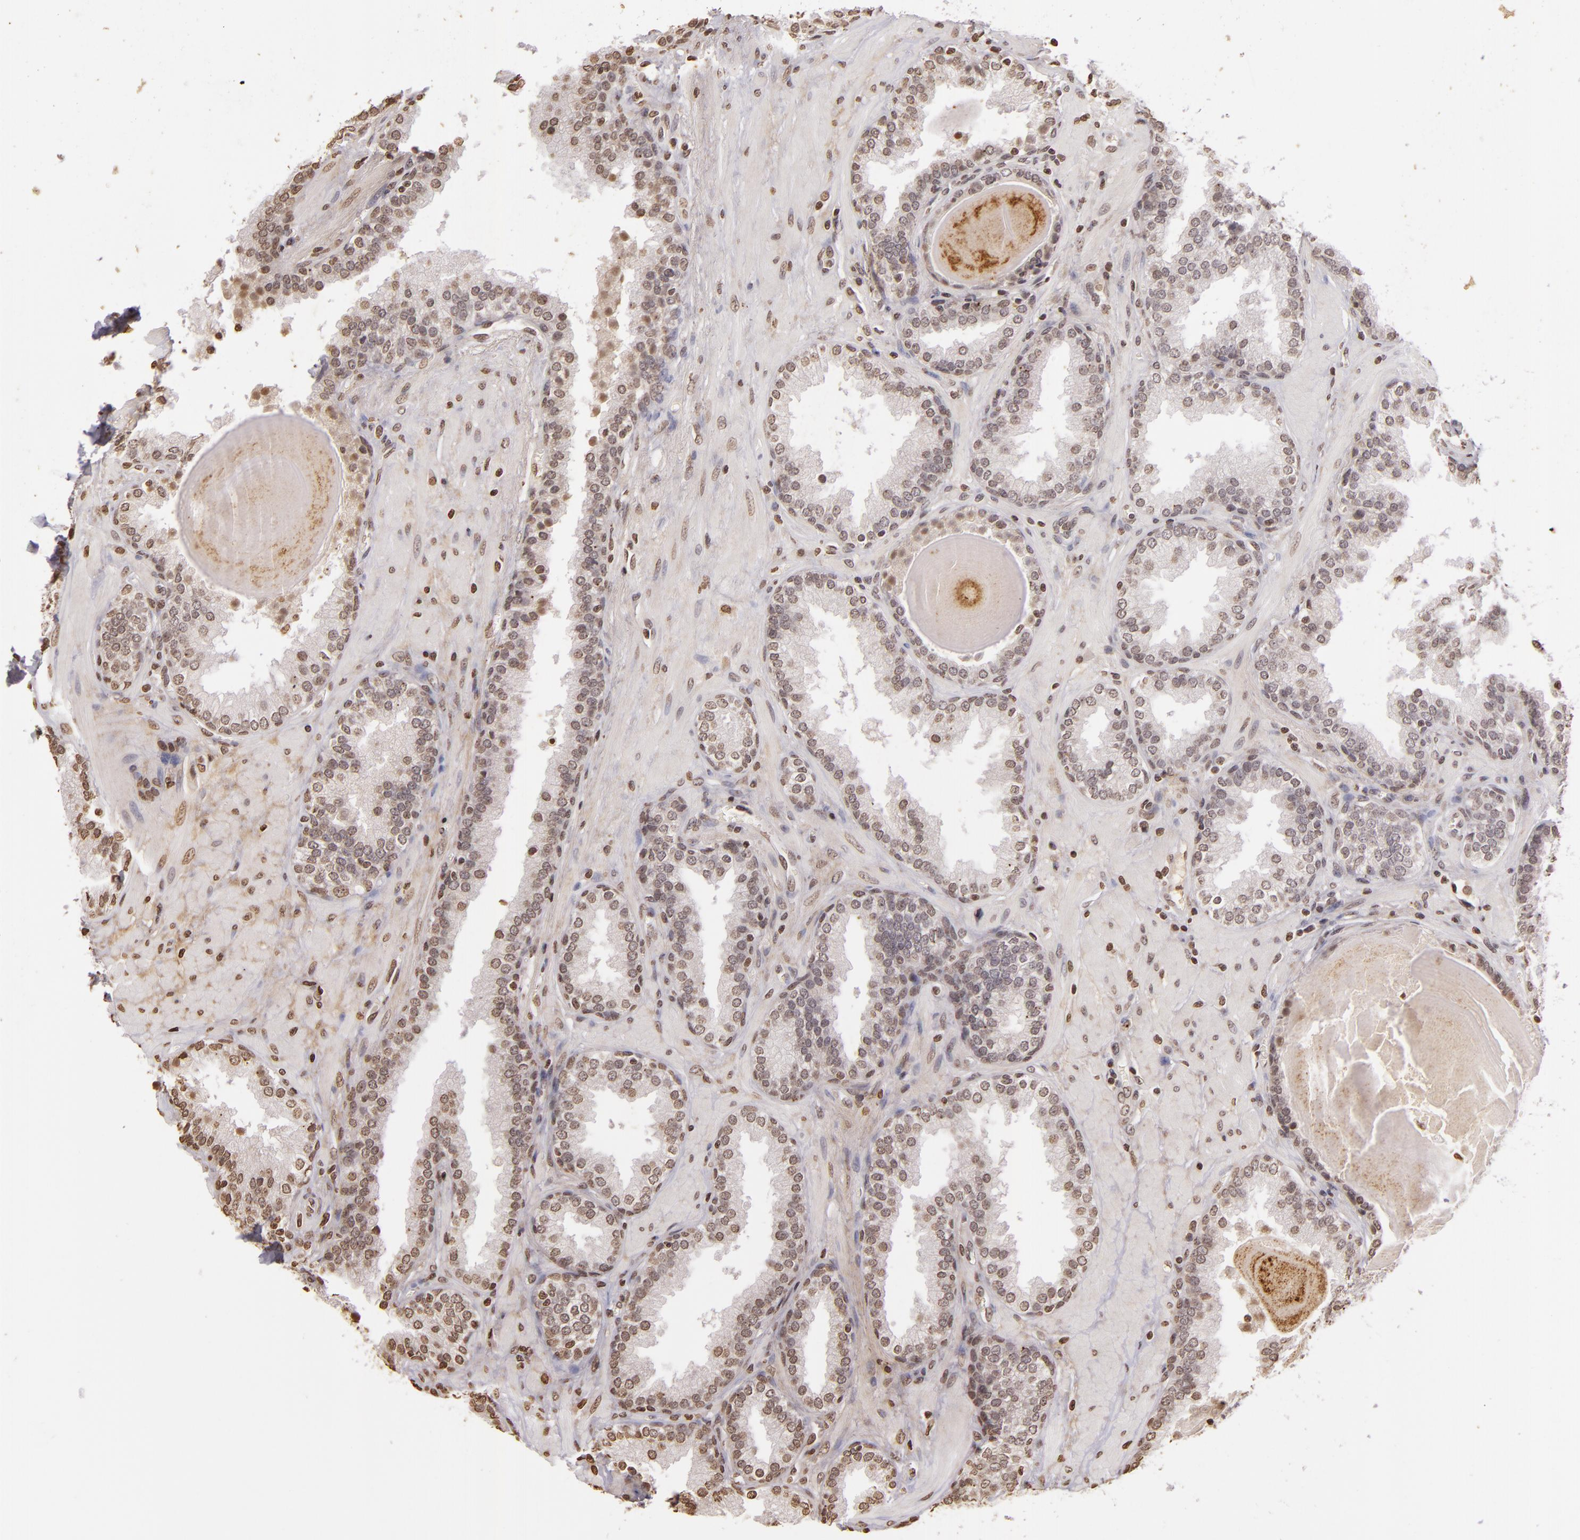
{"staining": {"intensity": "weak", "quantity": "25%-75%", "location": "nuclear"}, "tissue": "prostate", "cell_type": "Glandular cells", "image_type": "normal", "snomed": [{"axis": "morphology", "description": "Normal tissue, NOS"}, {"axis": "topography", "description": "Prostate"}], "caption": "Protein staining of normal prostate exhibits weak nuclear expression in about 25%-75% of glandular cells. Nuclei are stained in blue.", "gene": "THRB", "patient": {"sex": "male", "age": 51}}